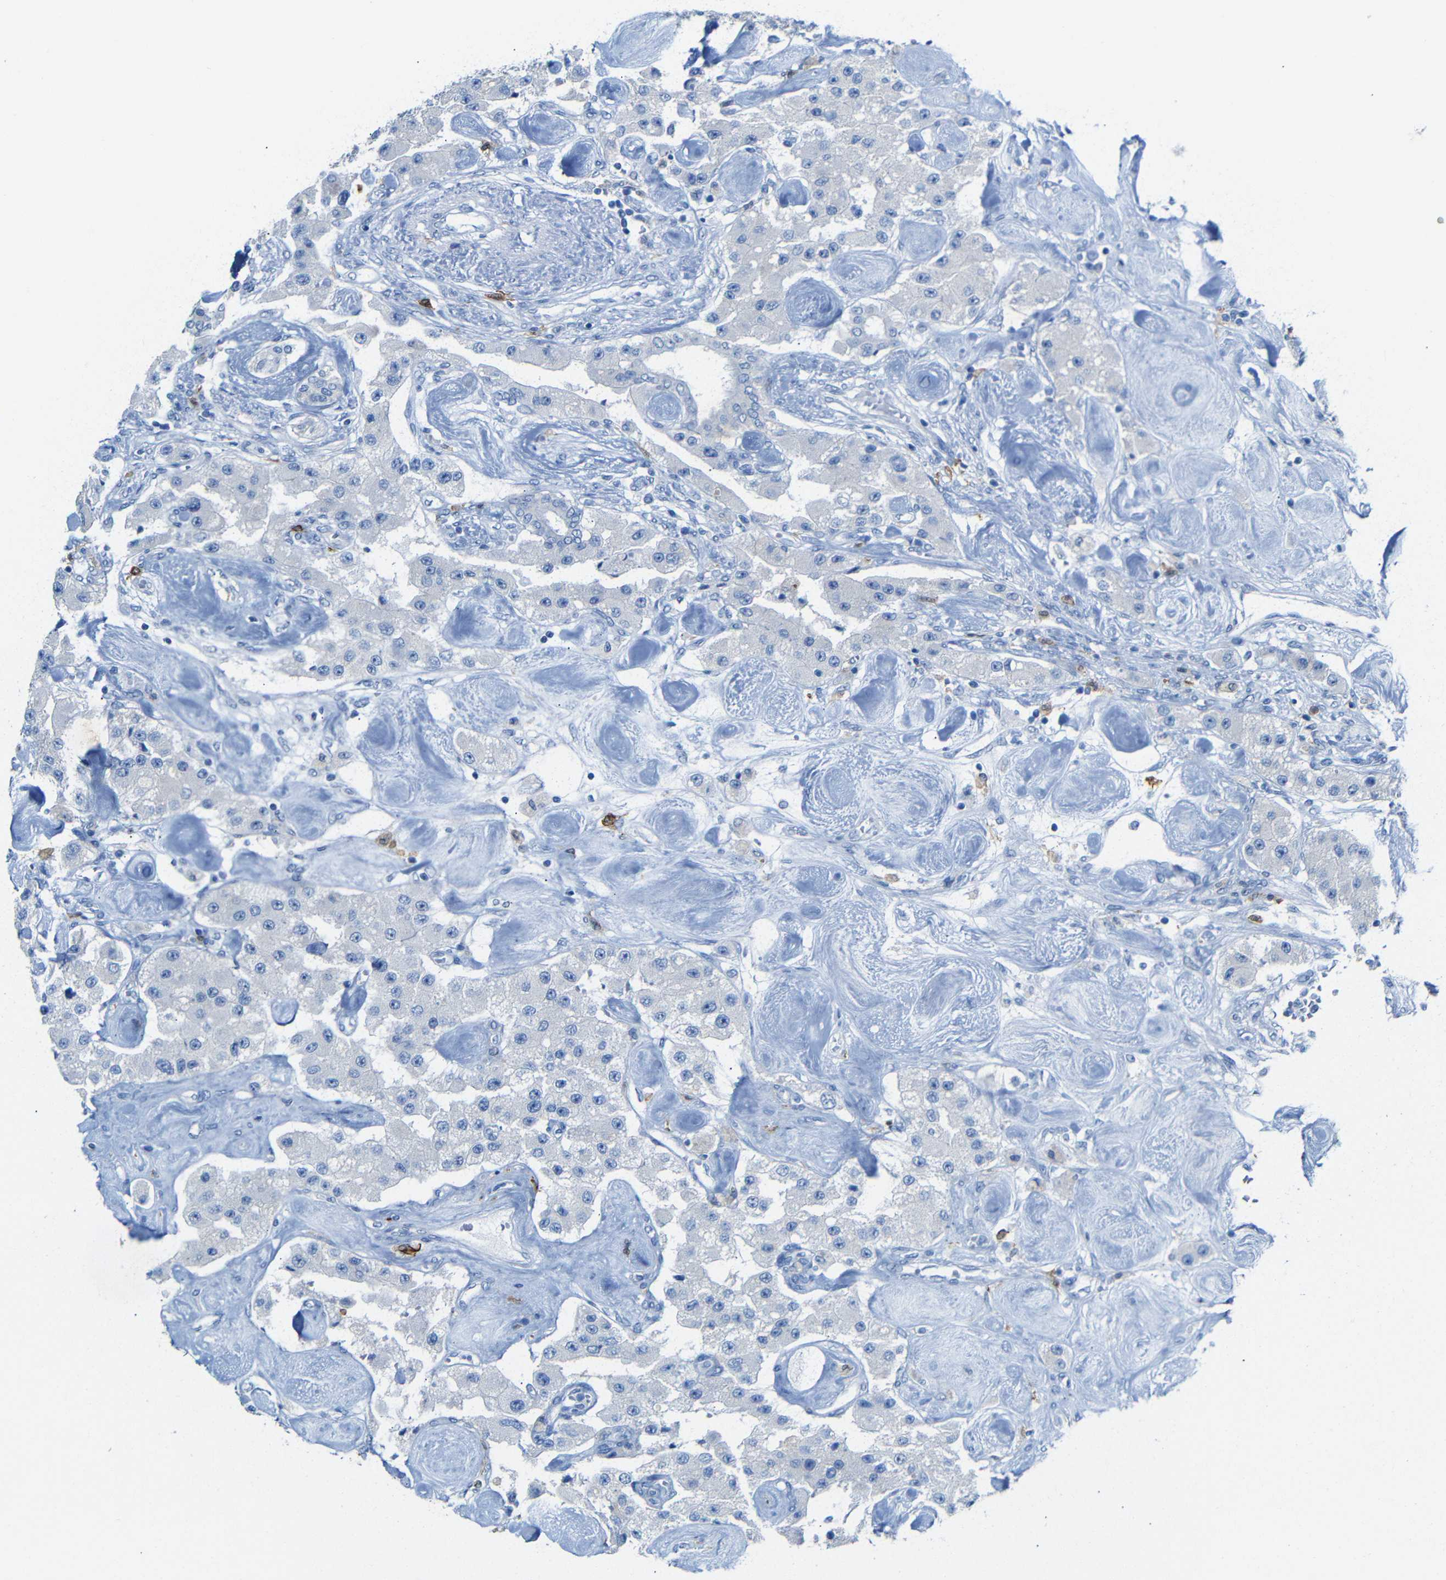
{"staining": {"intensity": "negative", "quantity": "none", "location": "none"}, "tissue": "carcinoid", "cell_type": "Tumor cells", "image_type": "cancer", "snomed": [{"axis": "morphology", "description": "Carcinoid, malignant, NOS"}, {"axis": "topography", "description": "Pancreas"}], "caption": "High power microscopy image of an immunohistochemistry (IHC) image of carcinoid (malignant), revealing no significant staining in tumor cells.", "gene": "C1orf210", "patient": {"sex": "male", "age": 41}}